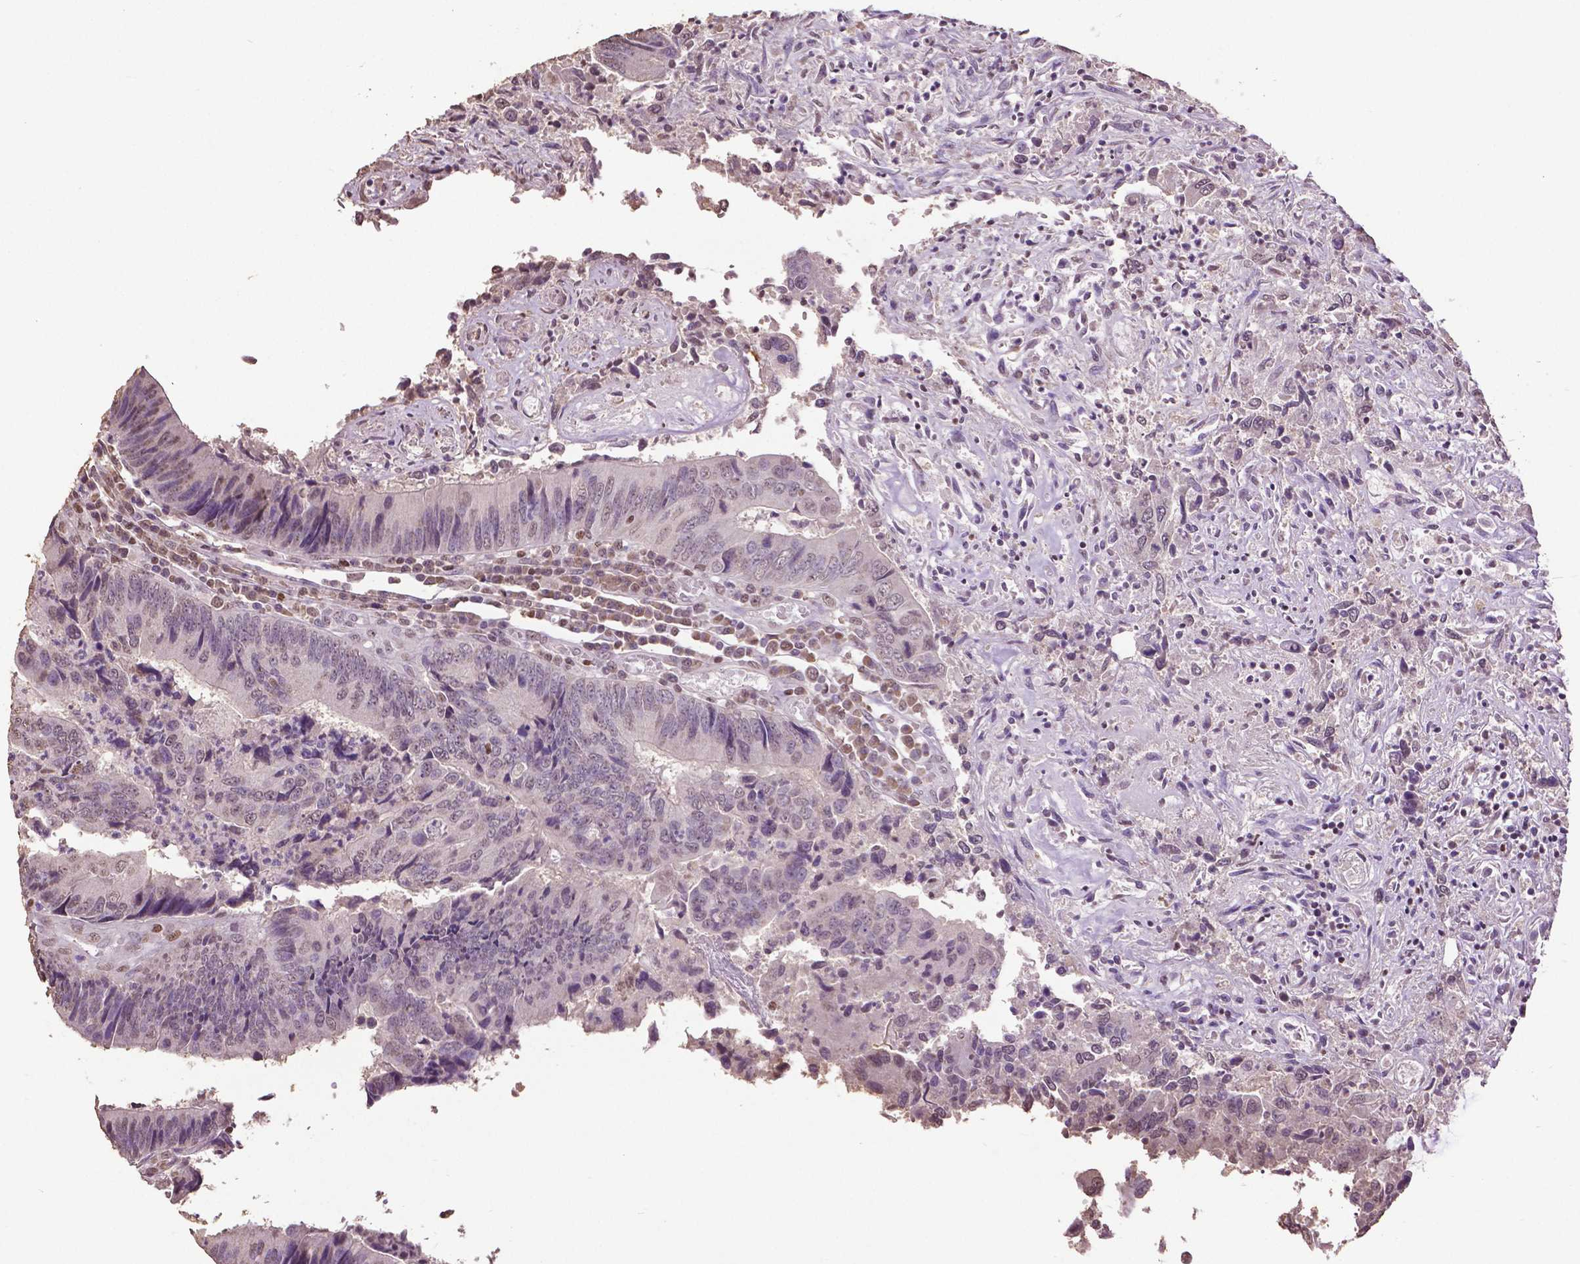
{"staining": {"intensity": "negative", "quantity": "none", "location": "none"}, "tissue": "colorectal cancer", "cell_type": "Tumor cells", "image_type": "cancer", "snomed": [{"axis": "morphology", "description": "Adenocarcinoma, NOS"}, {"axis": "topography", "description": "Colon"}], "caption": "Protein analysis of colorectal cancer (adenocarcinoma) reveals no significant positivity in tumor cells.", "gene": "RUNX3", "patient": {"sex": "female", "age": 67}}